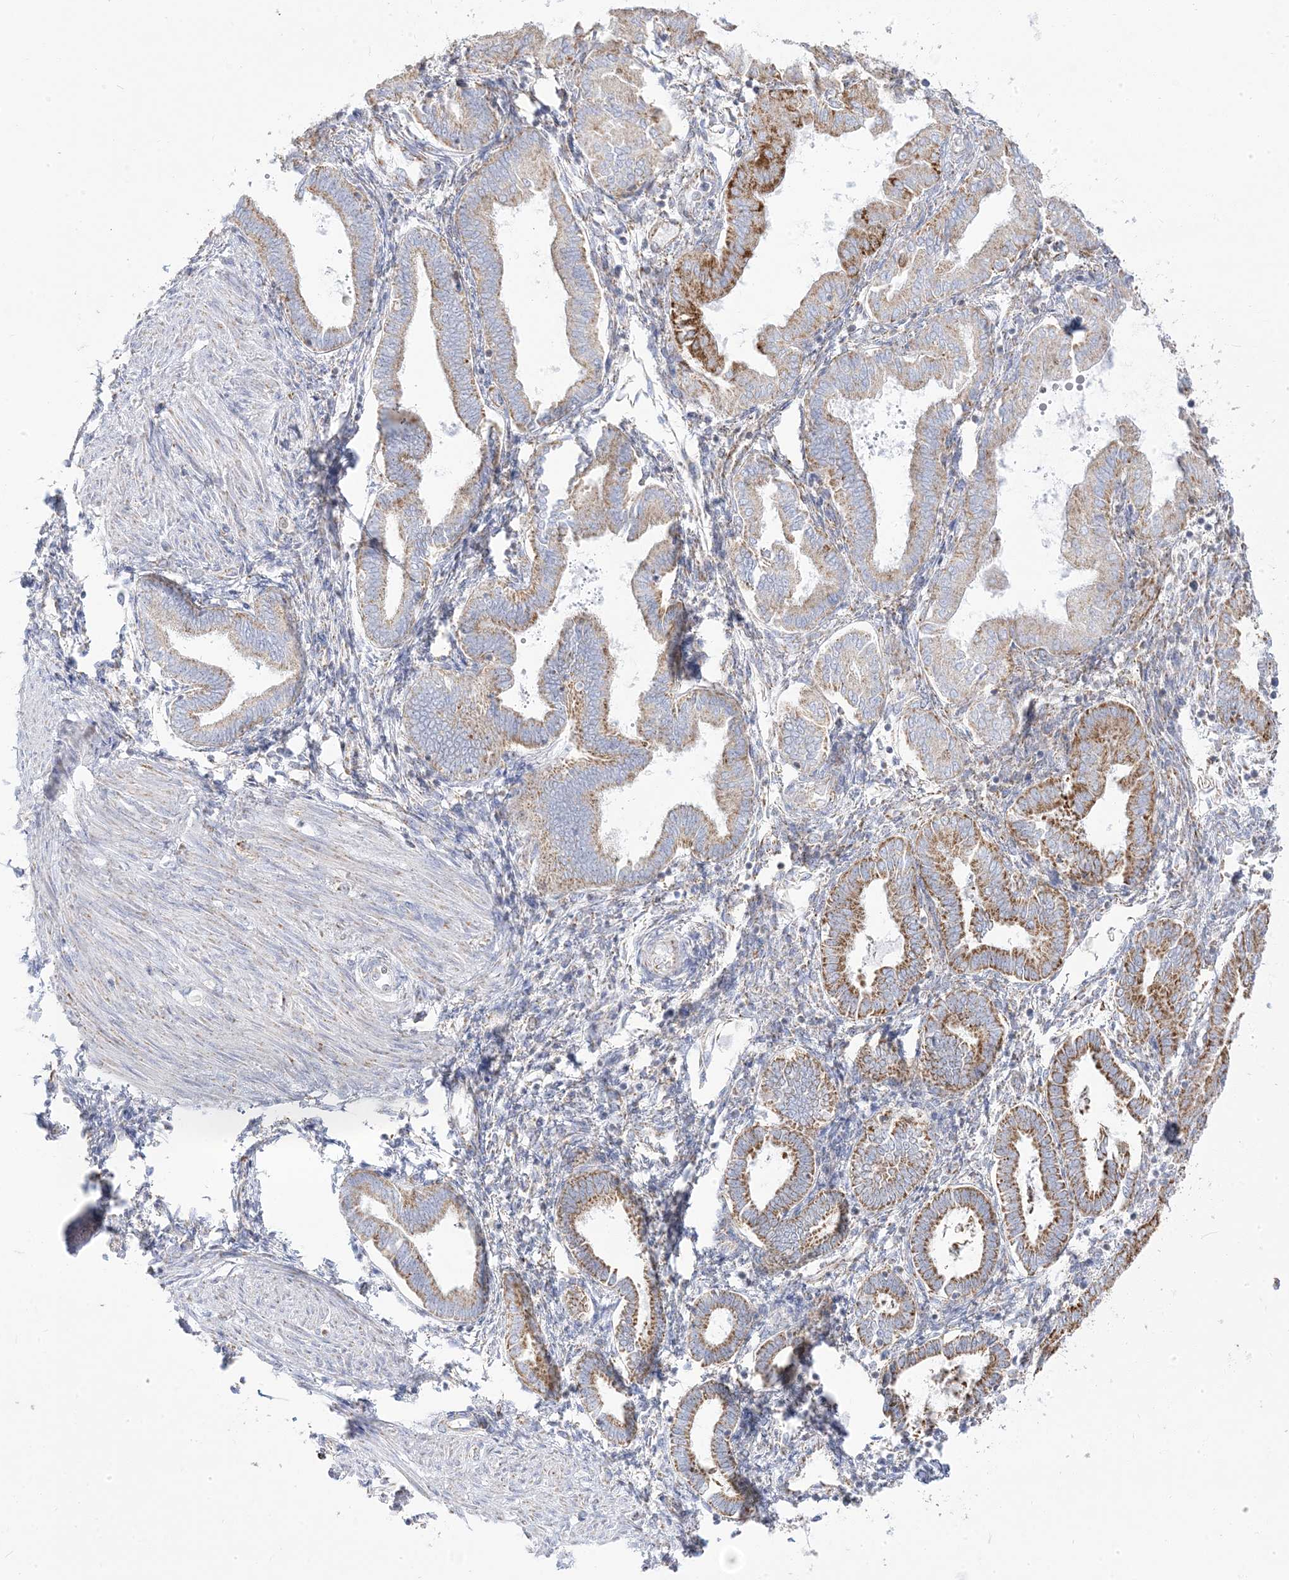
{"staining": {"intensity": "negative", "quantity": "none", "location": "none"}, "tissue": "endometrium", "cell_type": "Cells in endometrial stroma", "image_type": "normal", "snomed": [{"axis": "morphology", "description": "Normal tissue, NOS"}, {"axis": "topography", "description": "Endometrium"}], "caption": "DAB immunohistochemical staining of unremarkable endometrium shows no significant positivity in cells in endometrial stroma. The staining is performed using DAB brown chromogen with nuclei counter-stained in using hematoxylin.", "gene": "PCCB", "patient": {"sex": "female", "age": 53}}